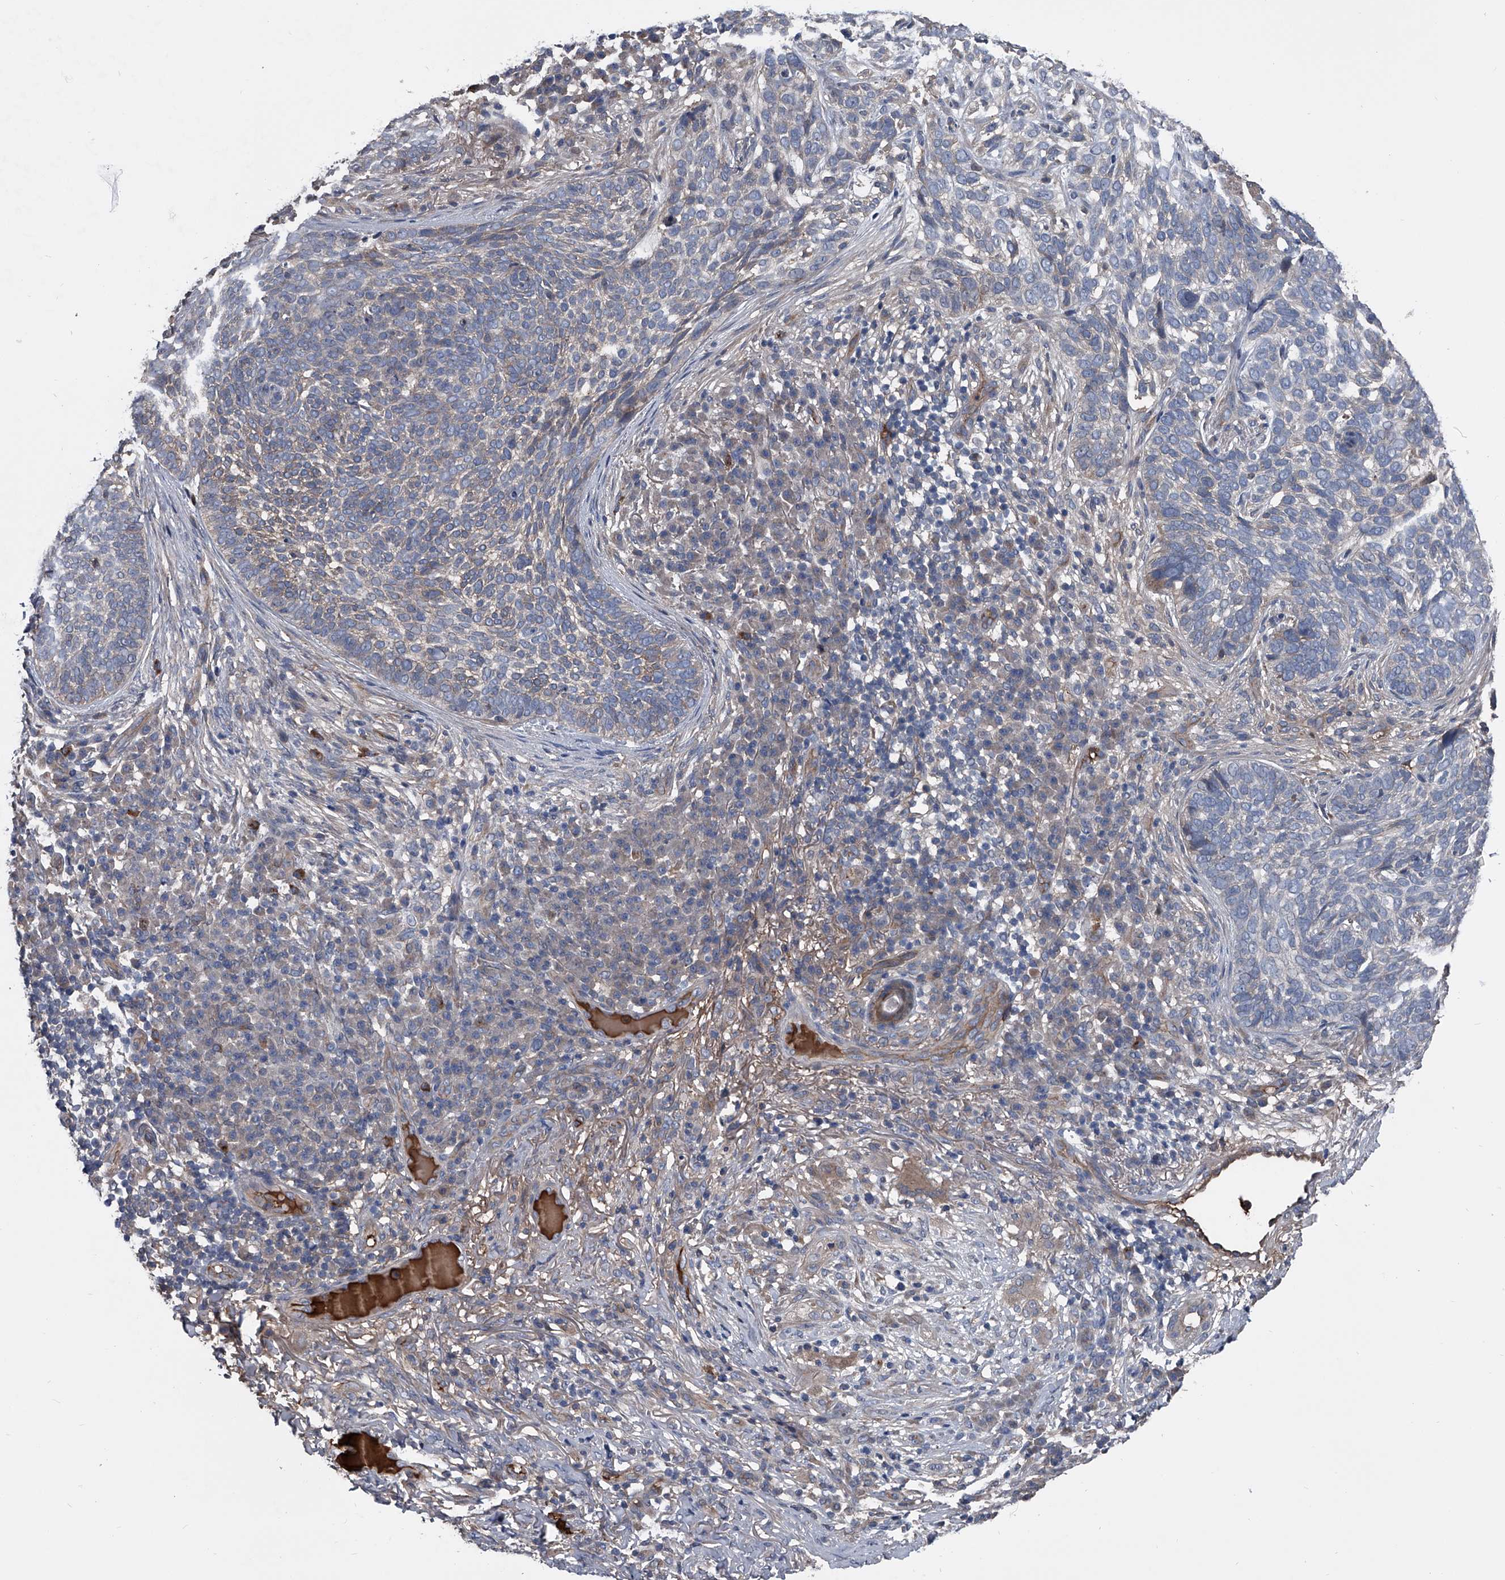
{"staining": {"intensity": "negative", "quantity": "none", "location": "none"}, "tissue": "skin cancer", "cell_type": "Tumor cells", "image_type": "cancer", "snomed": [{"axis": "morphology", "description": "Basal cell carcinoma"}, {"axis": "topography", "description": "Skin"}], "caption": "DAB immunohistochemical staining of human skin cancer (basal cell carcinoma) demonstrates no significant expression in tumor cells.", "gene": "KIF13A", "patient": {"sex": "female", "age": 64}}